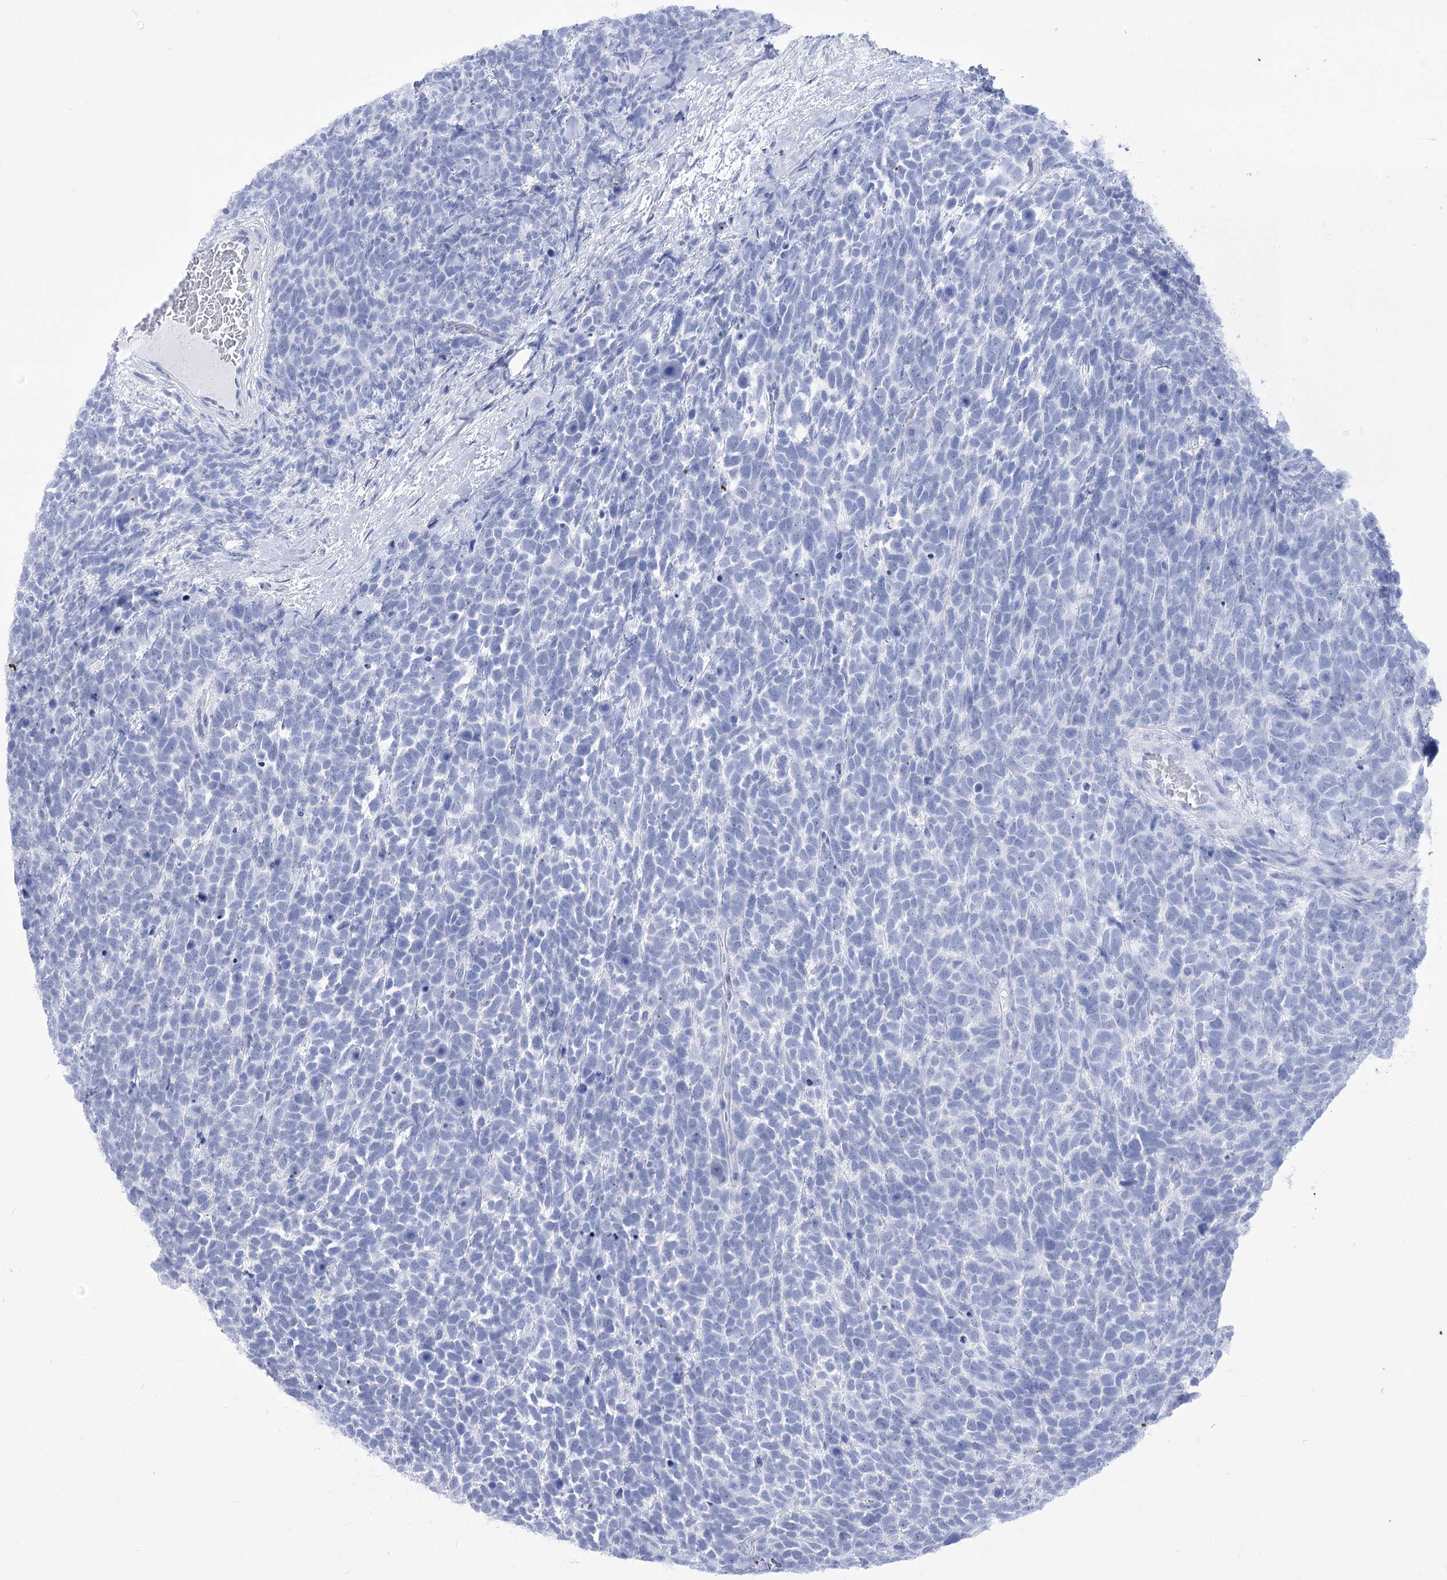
{"staining": {"intensity": "negative", "quantity": "none", "location": "none"}, "tissue": "urothelial cancer", "cell_type": "Tumor cells", "image_type": "cancer", "snomed": [{"axis": "morphology", "description": "Urothelial carcinoma, High grade"}, {"axis": "topography", "description": "Urinary bladder"}], "caption": "This is an immunohistochemistry (IHC) image of human urothelial carcinoma (high-grade). There is no expression in tumor cells.", "gene": "SIAE", "patient": {"sex": "female", "age": 82}}